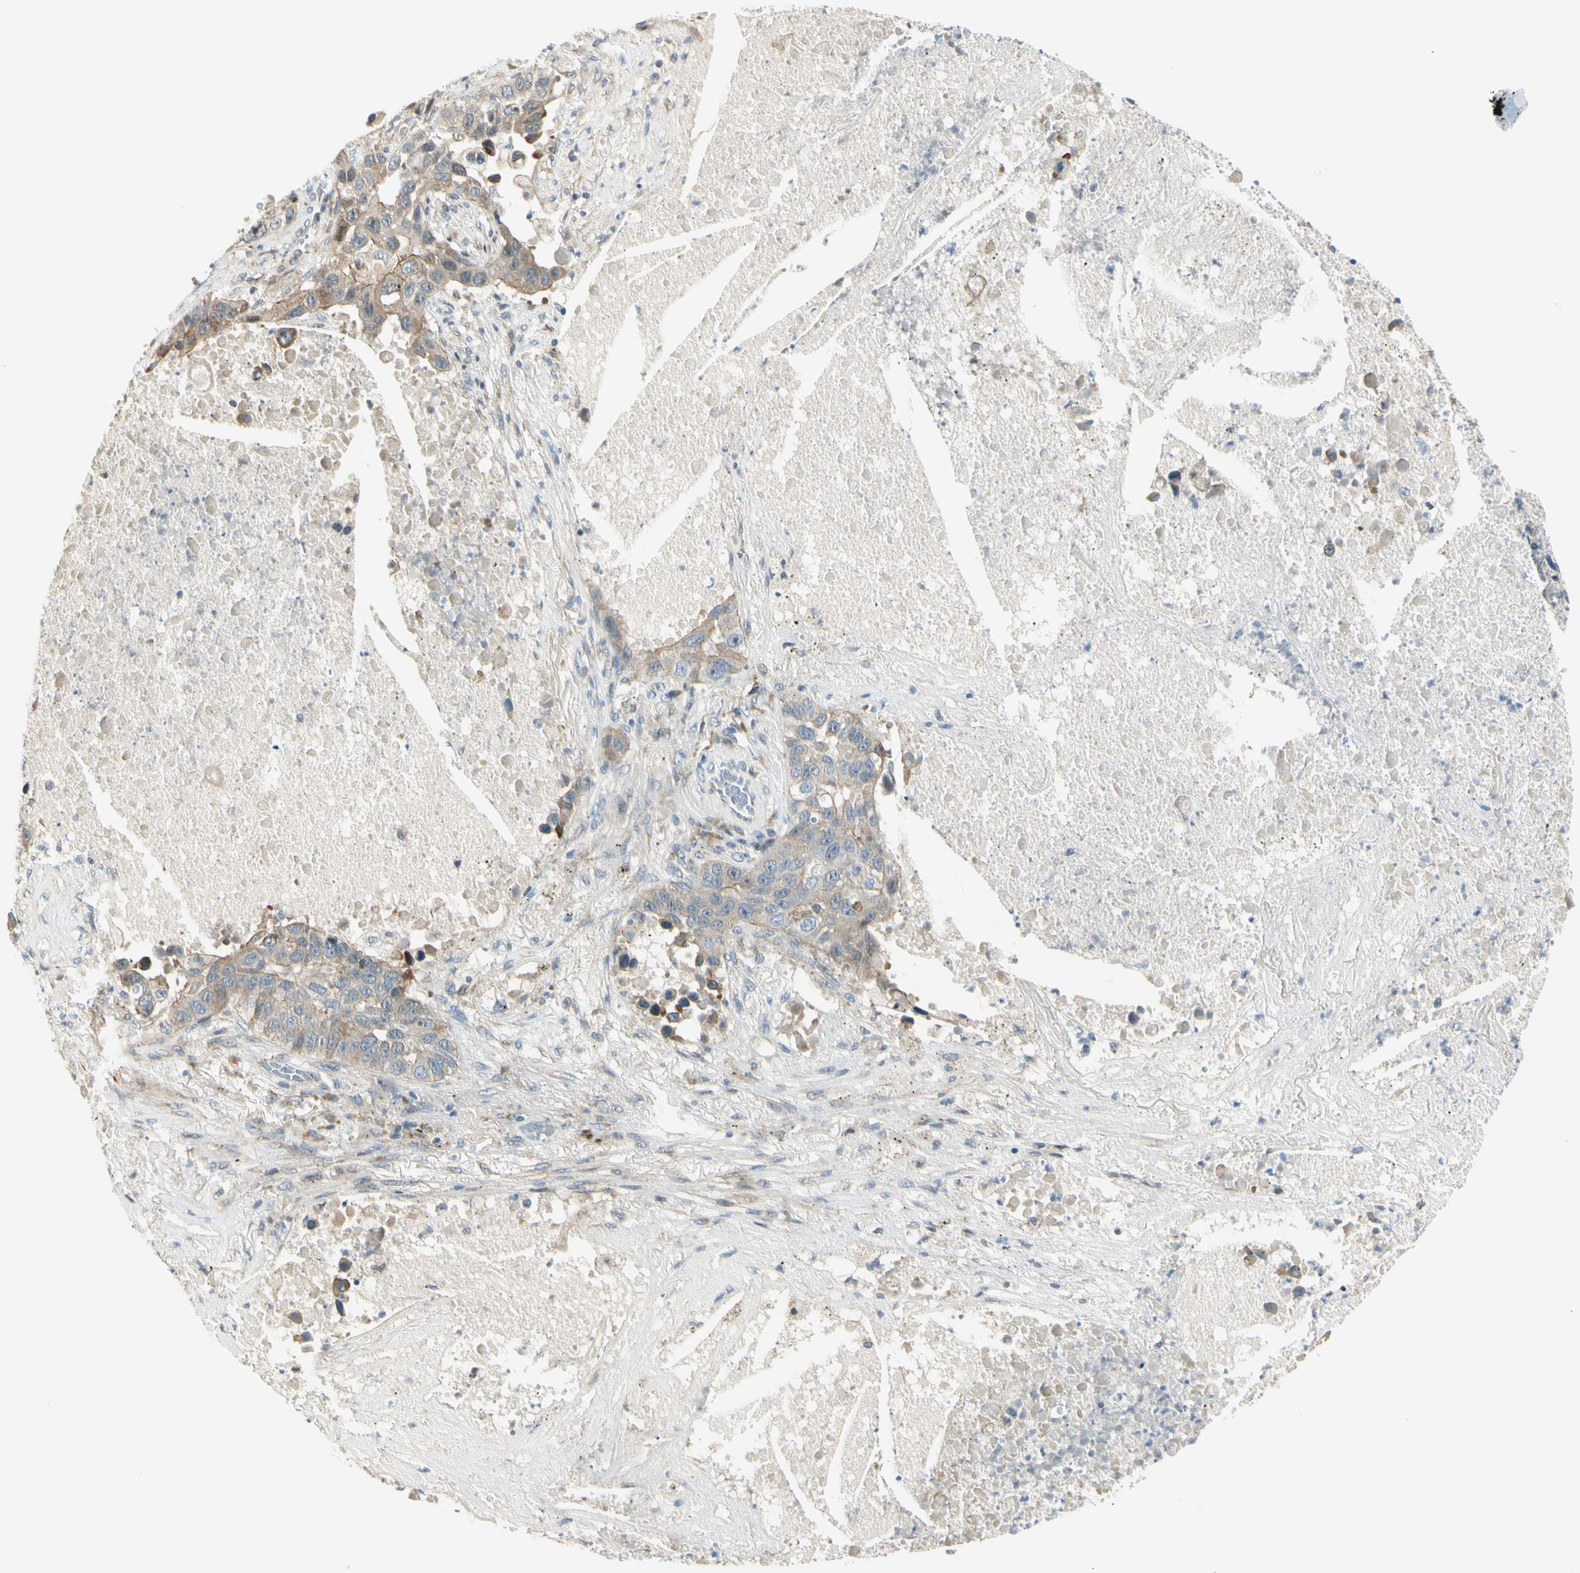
{"staining": {"intensity": "weak", "quantity": "25%-75%", "location": "cytoplasmic/membranous"}, "tissue": "lung cancer", "cell_type": "Tumor cells", "image_type": "cancer", "snomed": [{"axis": "morphology", "description": "Squamous cell carcinoma, NOS"}, {"axis": "topography", "description": "Lung"}], "caption": "High-power microscopy captured an immunohistochemistry (IHC) image of lung squamous cell carcinoma, revealing weak cytoplasmic/membranous staining in approximately 25%-75% of tumor cells.", "gene": "NPDC1", "patient": {"sex": "male", "age": 57}}